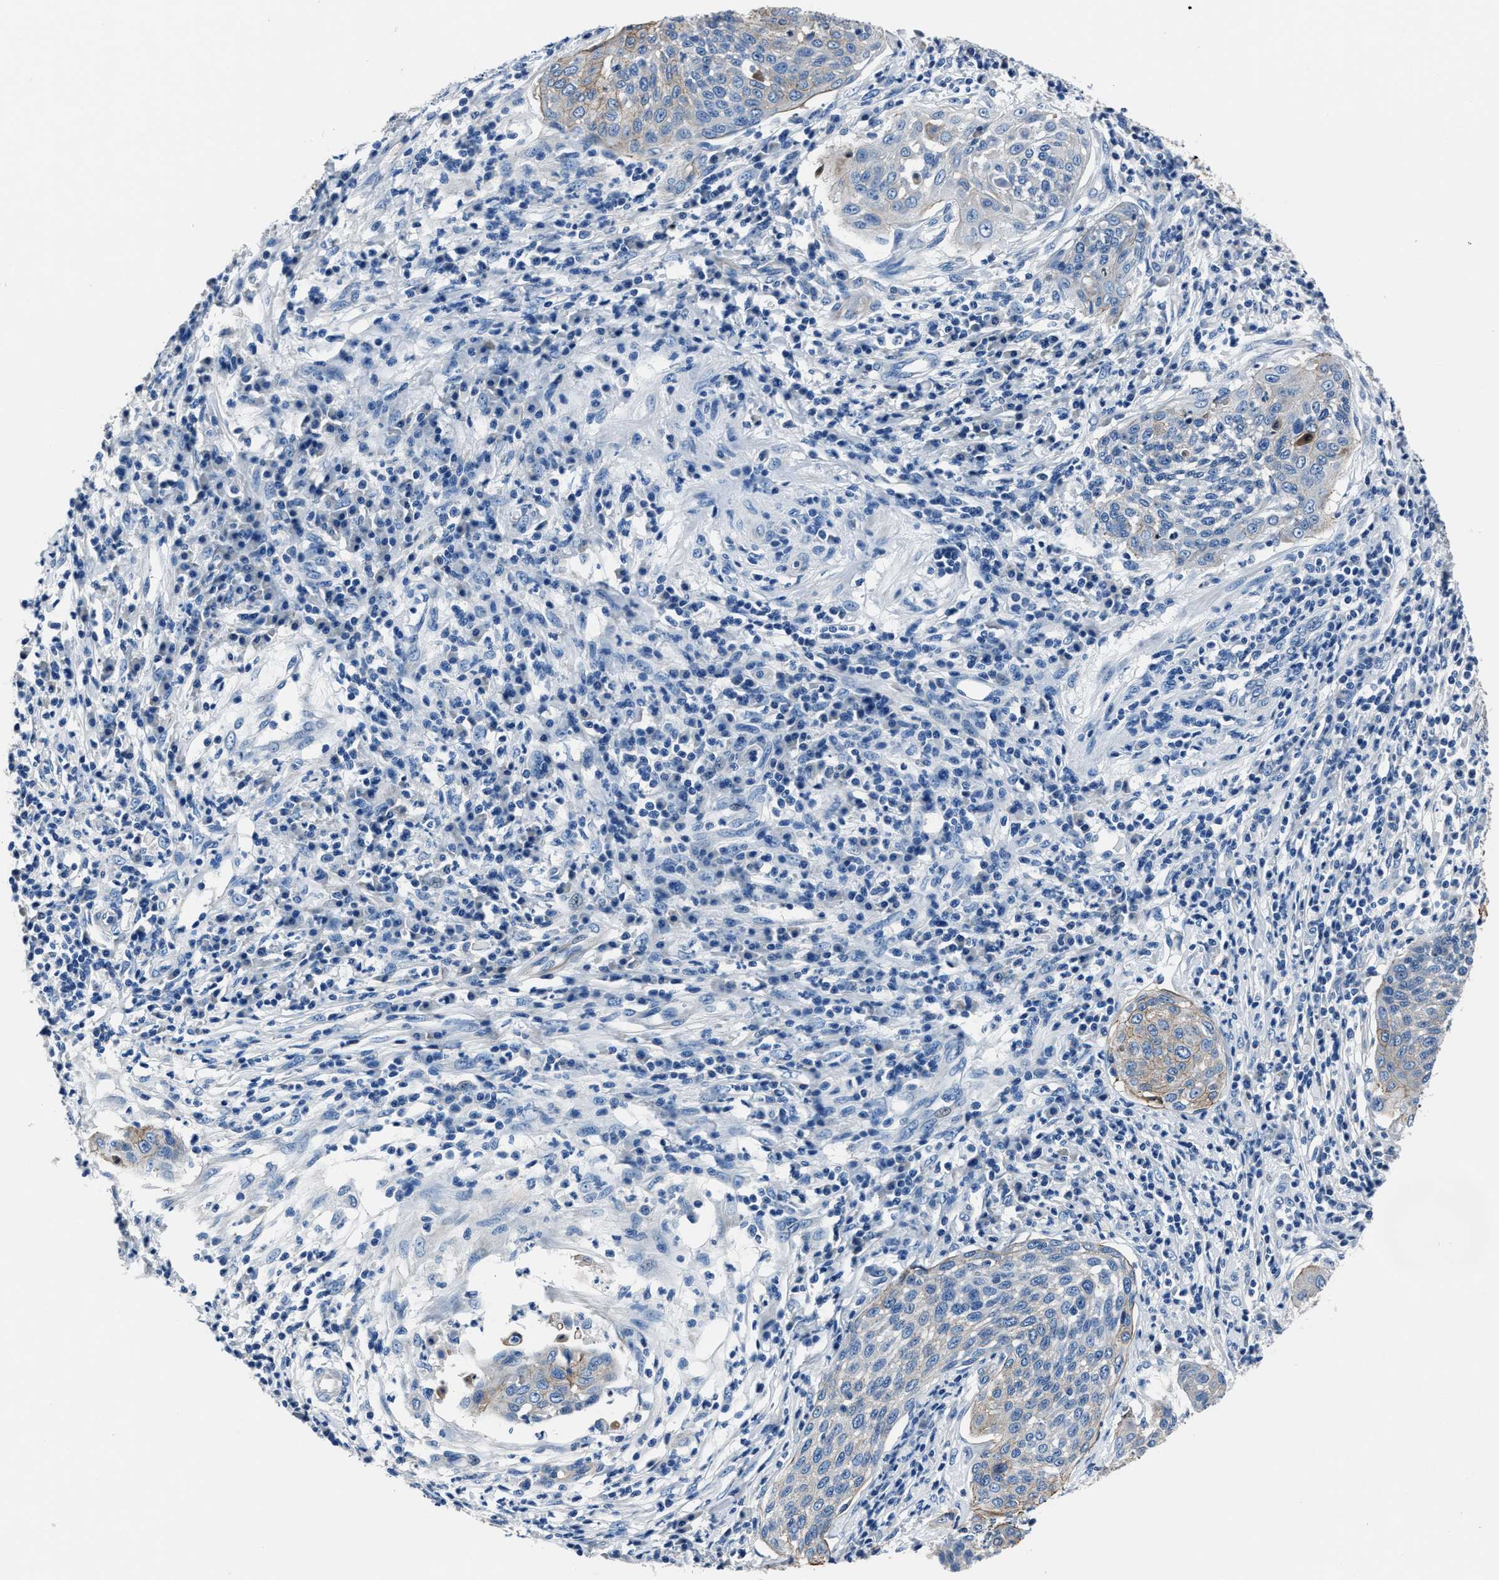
{"staining": {"intensity": "moderate", "quantity": "<25%", "location": "cytoplasmic/membranous"}, "tissue": "cervical cancer", "cell_type": "Tumor cells", "image_type": "cancer", "snomed": [{"axis": "morphology", "description": "Squamous cell carcinoma, NOS"}, {"axis": "topography", "description": "Cervix"}], "caption": "Protein staining of cervical squamous cell carcinoma tissue reveals moderate cytoplasmic/membranous staining in approximately <25% of tumor cells.", "gene": "LMO7", "patient": {"sex": "female", "age": 34}}